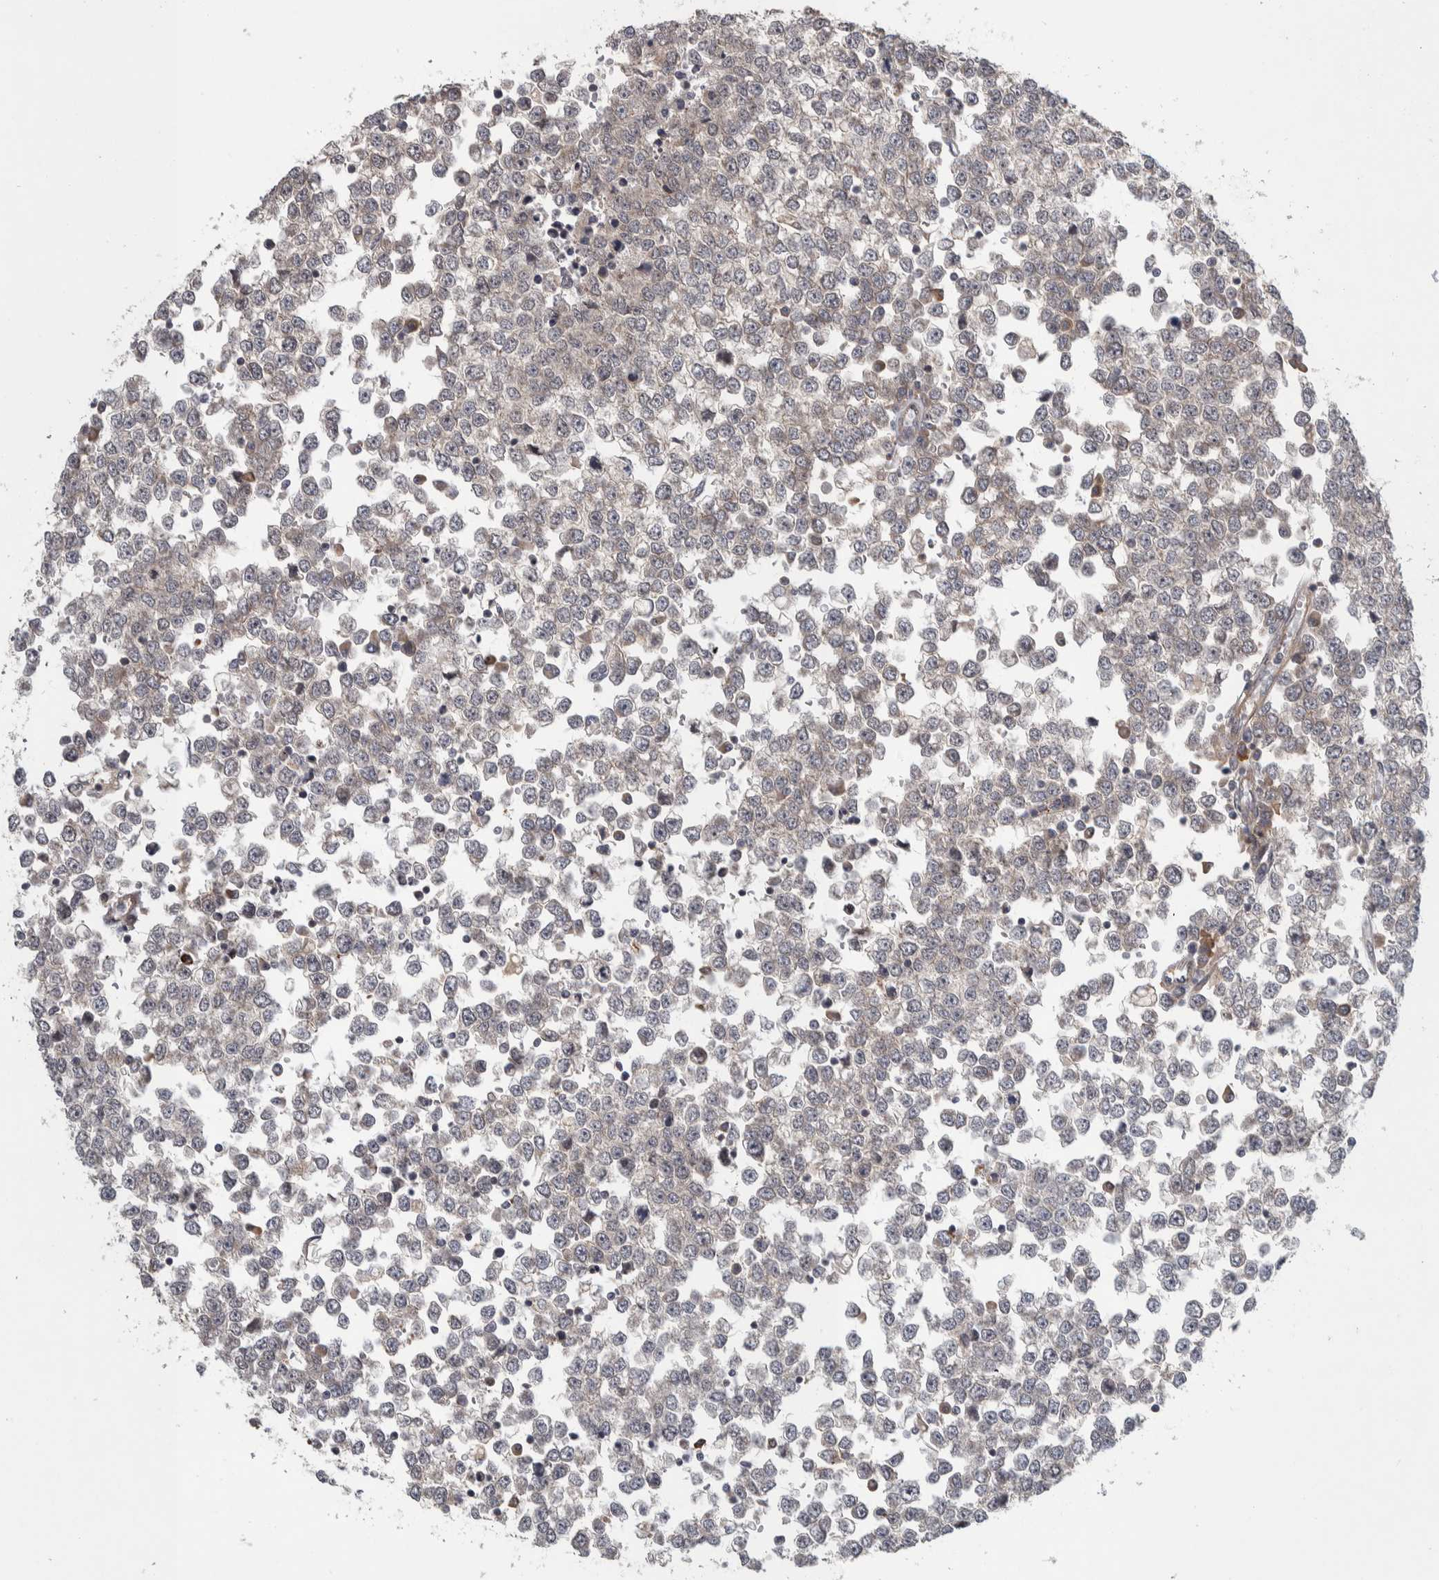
{"staining": {"intensity": "weak", "quantity": "<25%", "location": "cytoplasmic/membranous"}, "tissue": "testis cancer", "cell_type": "Tumor cells", "image_type": "cancer", "snomed": [{"axis": "morphology", "description": "Seminoma, NOS"}, {"axis": "topography", "description": "Testis"}], "caption": "Immunohistochemistry (IHC) of testis cancer displays no positivity in tumor cells.", "gene": "TBC1D31", "patient": {"sex": "male", "age": 65}}